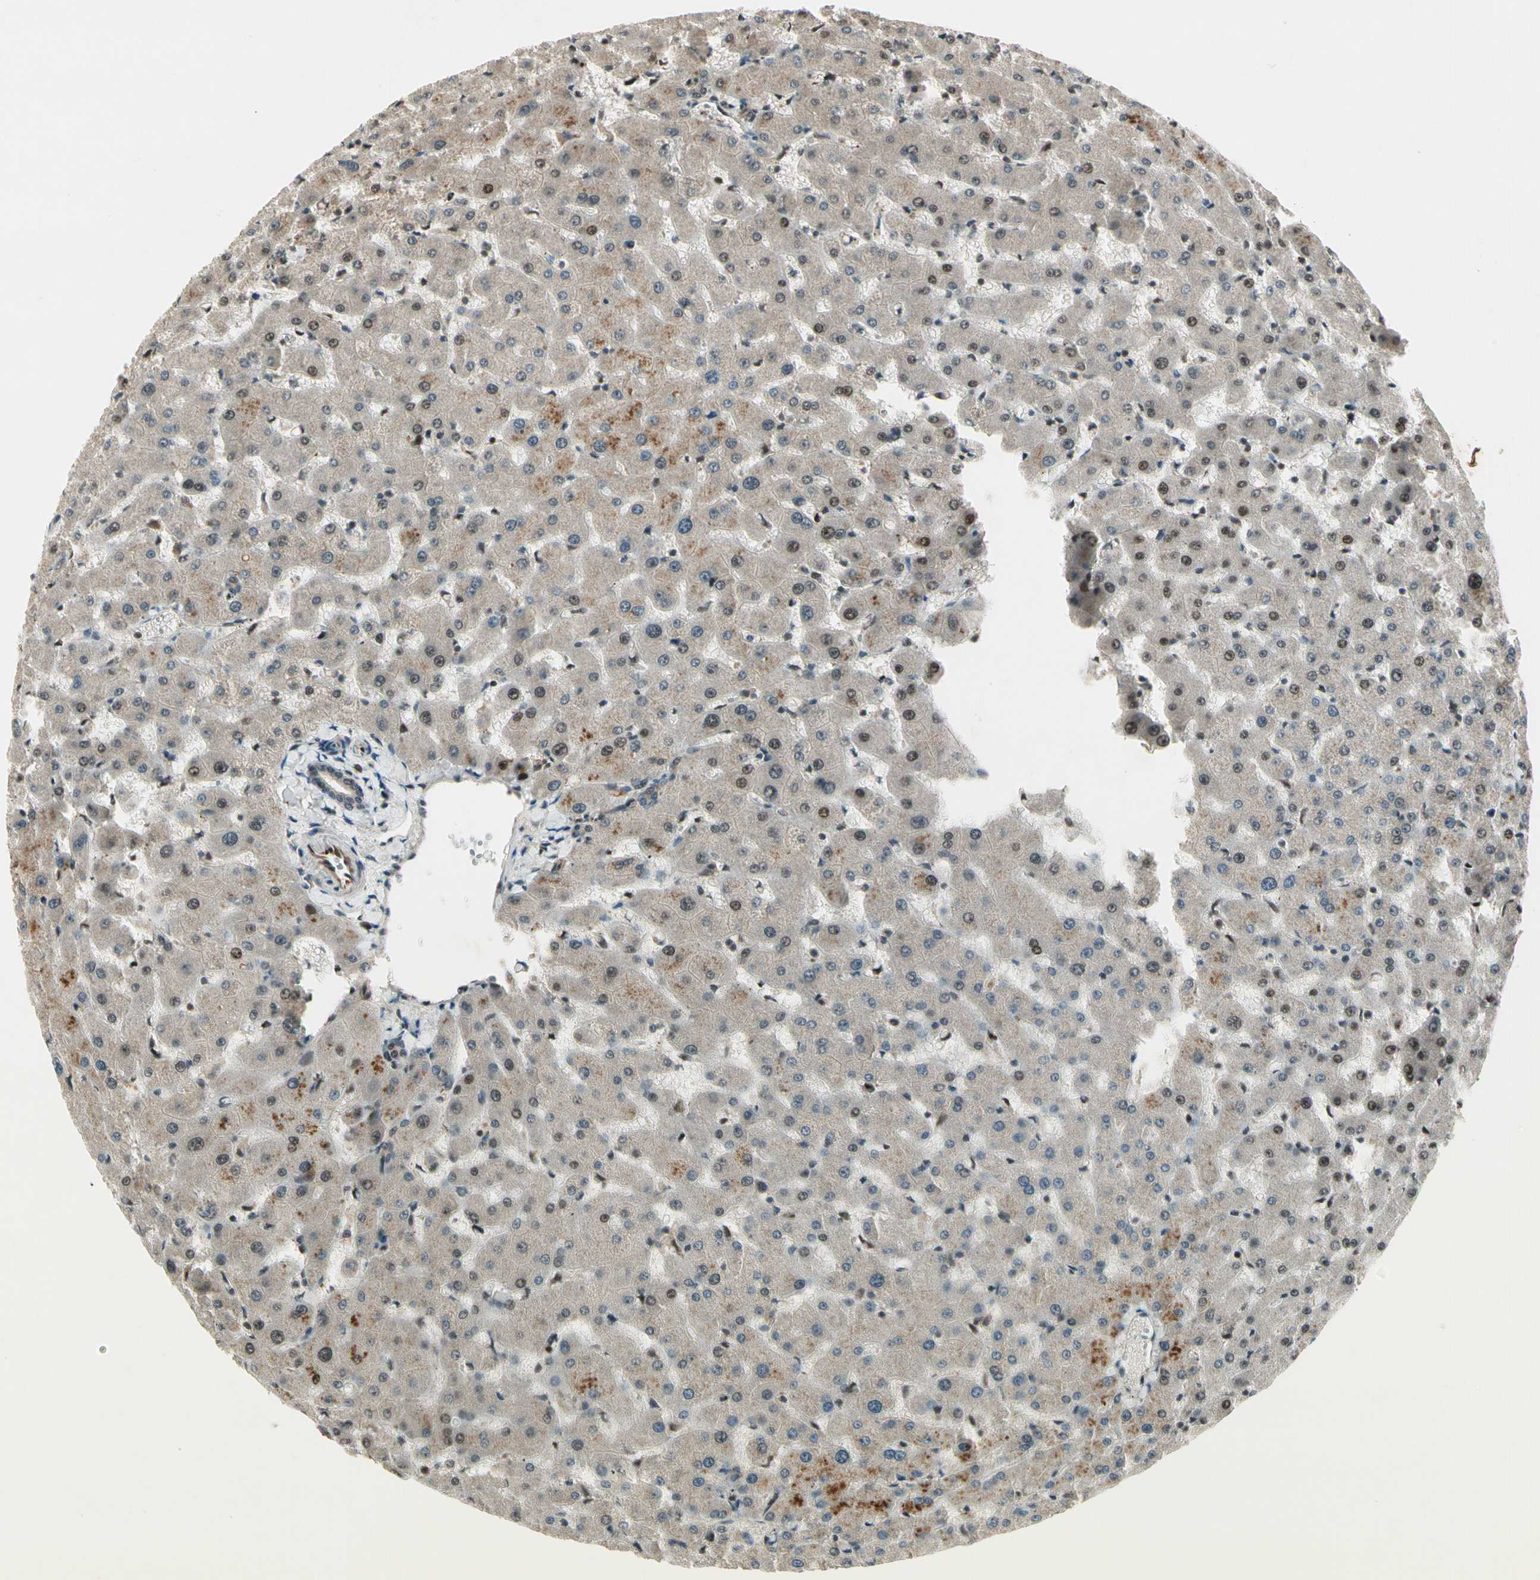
{"staining": {"intensity": "weak", "quantity": "<25%", "location": "nuclear"}, "tissue": "liver", "cell_type": "Cholangiocytes", "image_type": "normal", "snomed": [{"axis": "morphology", "description": "Normal tissue, NOS"}, {"axis": "topography", "description": "Liver"}], "caption": "Immunohistochemical staining of unremarkable liver exhibits no significant positivity in cholangiocytes.", "gene": "CDK11A", "patient": {"sex": "female", "age": 63}}